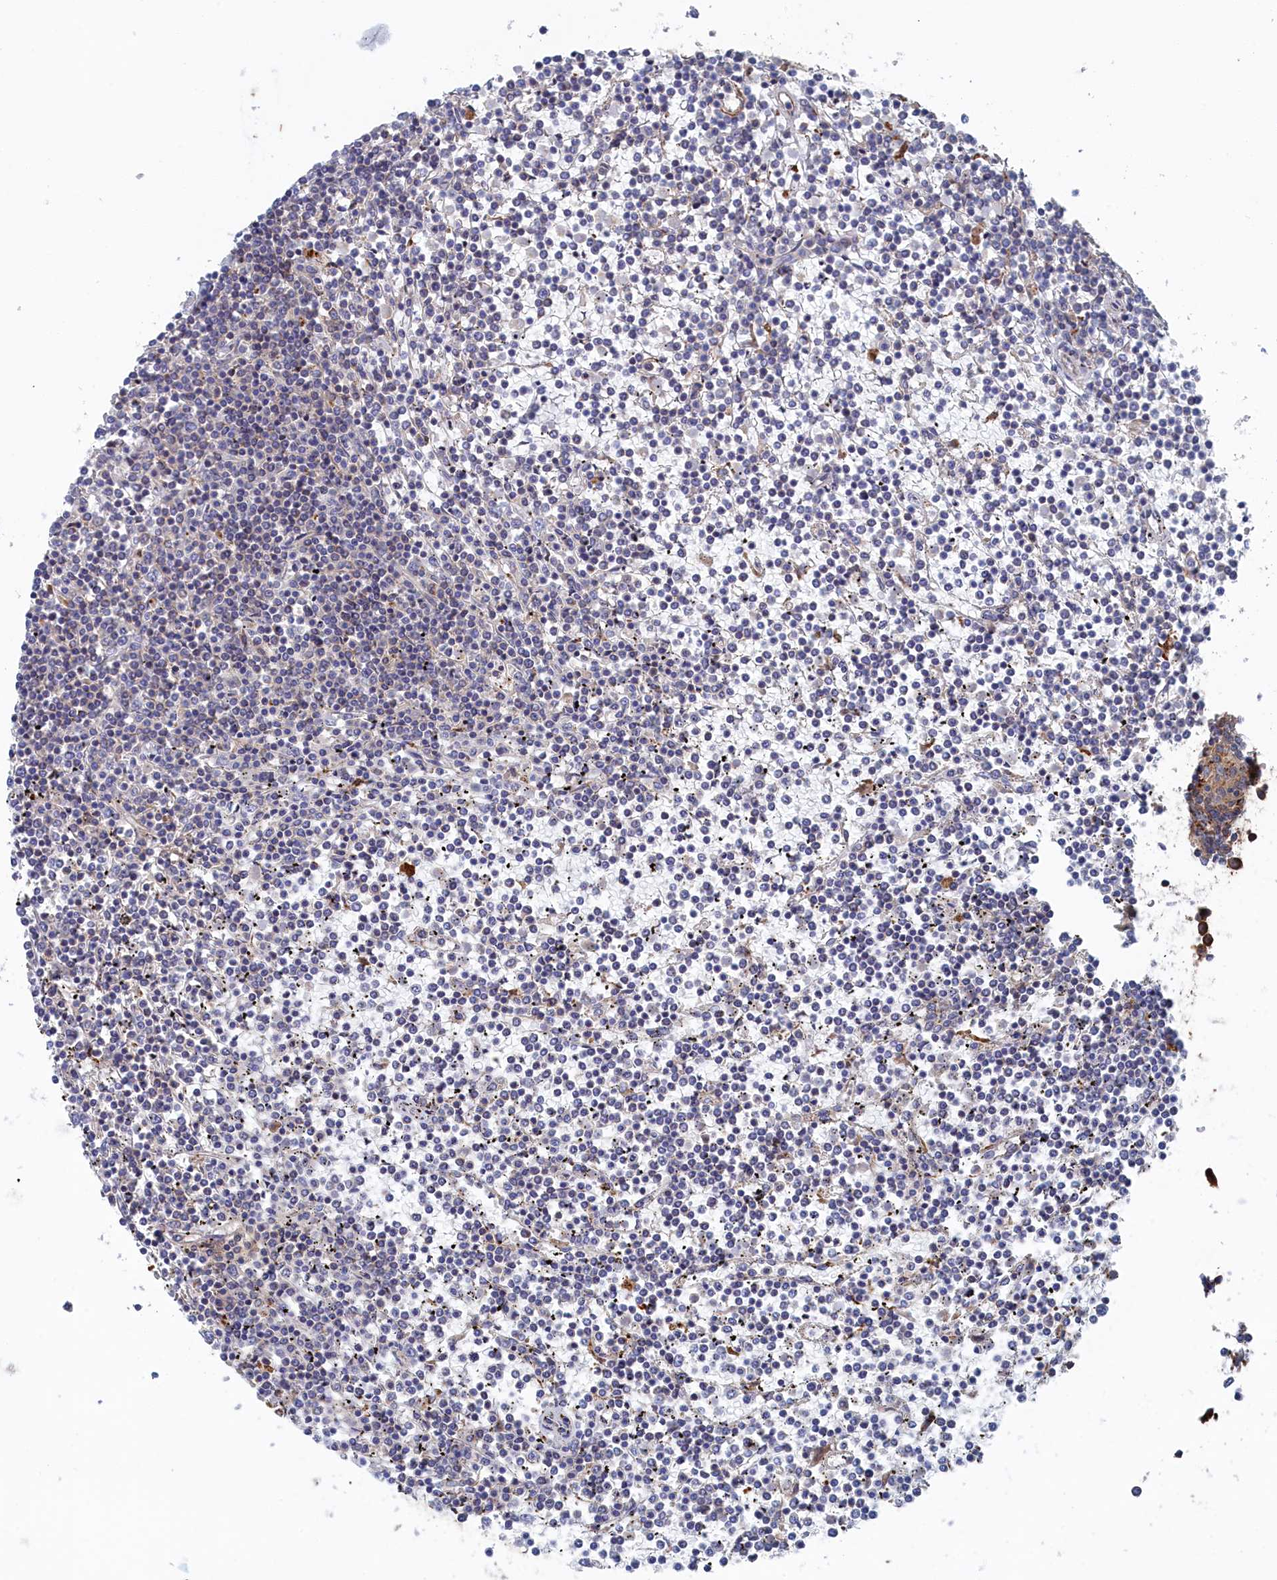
{"staining": {"intensity": "negative", "quantity": "none", "location": "none"}, "tissue": "lymphoma", "cell_type": "Tumor cells", "image_type": "cancer", "snomed": [{"axis": "morphology", "description": "Malignant lymphoma, non-Hodgkin's type, Low grade"}, {"axis": "topography", "description": "Spleen"}], "caption": "Tumor cells are negative for brown protein staining in low-grade malignant lymphoma, non-Hodgkin's type.", "gene": "FILIP1L", "patient": {"sex": "female", "age": 19}}